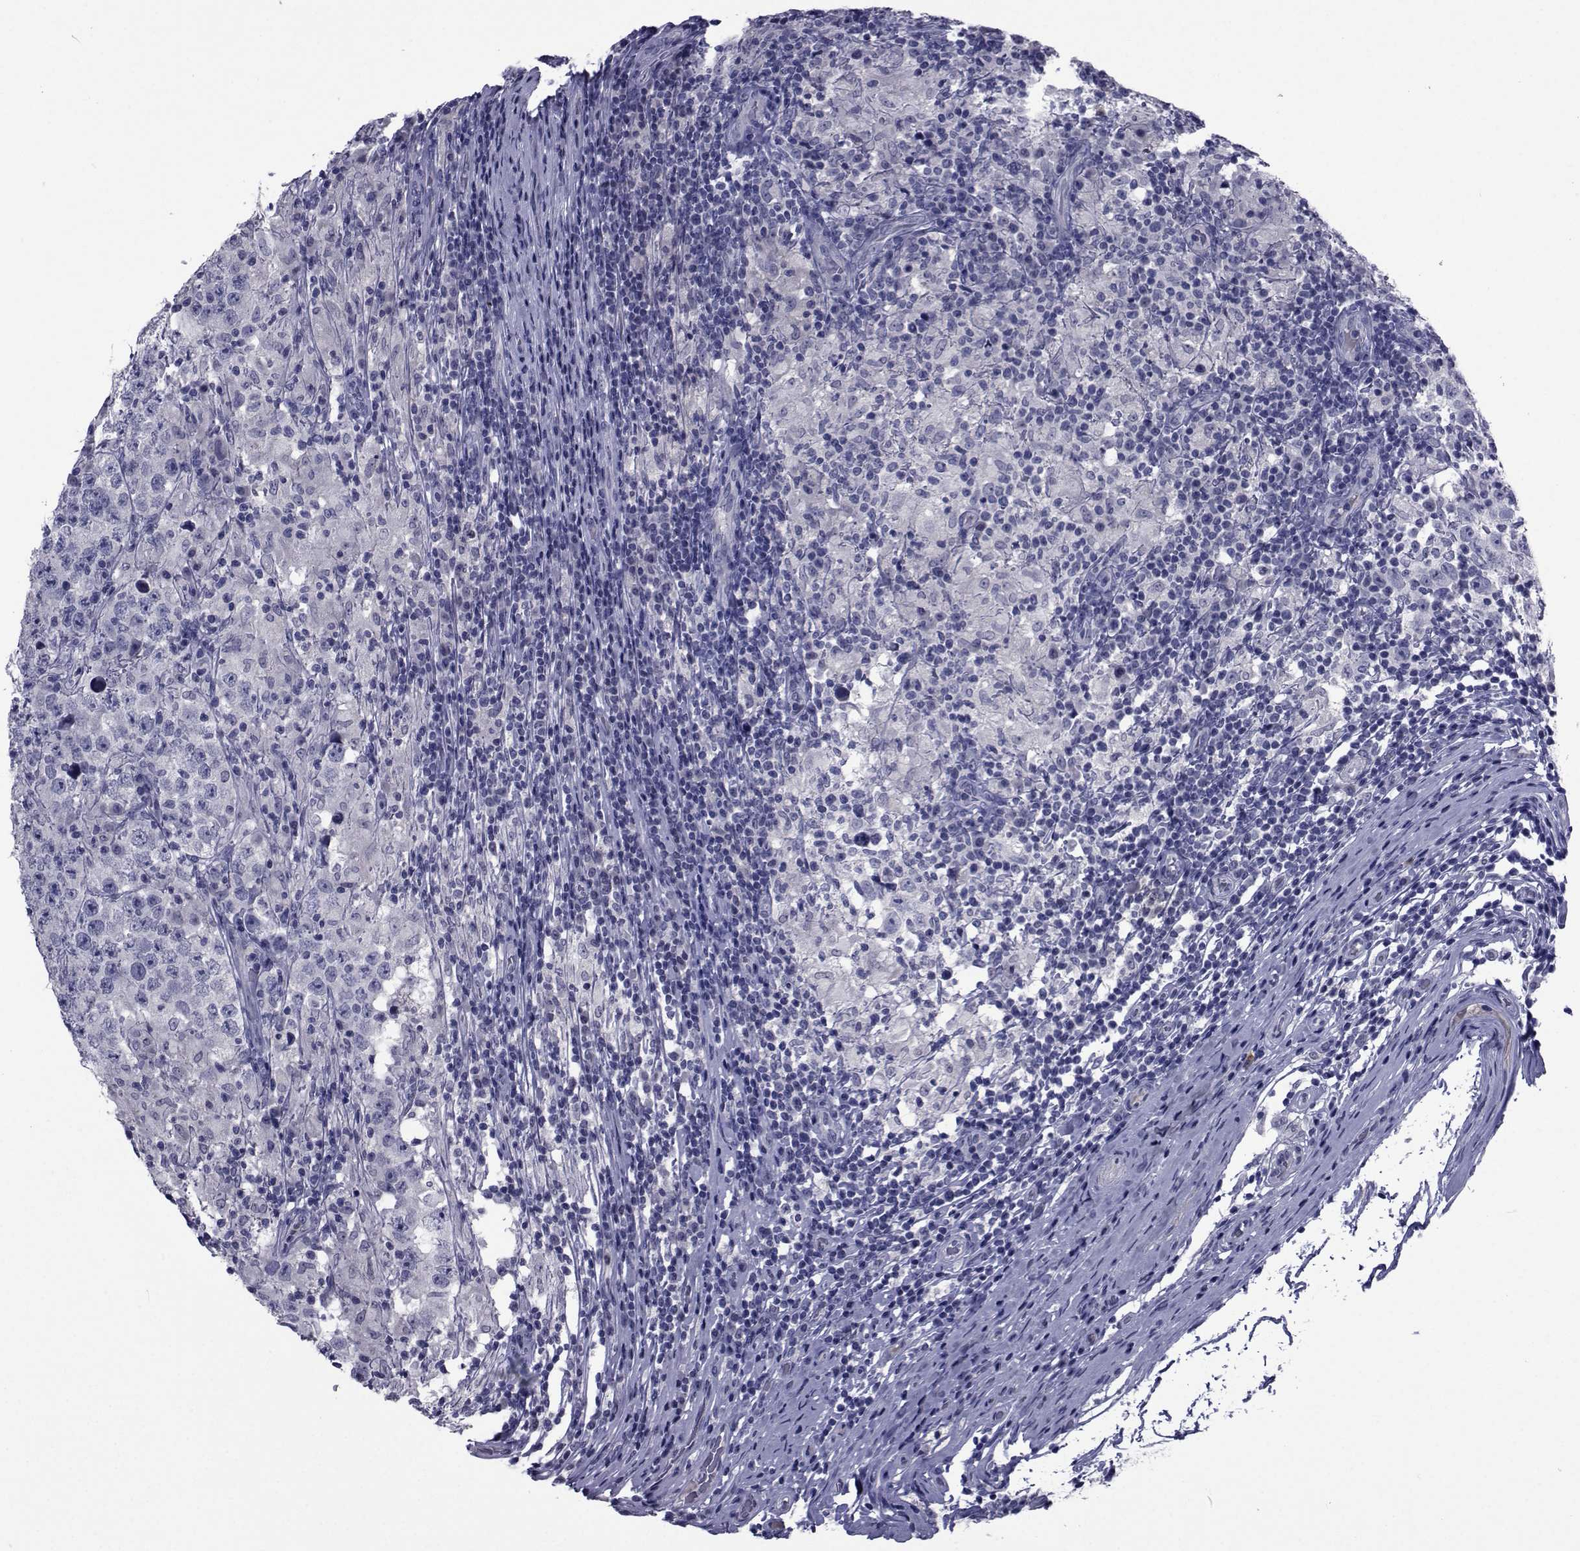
{"staining": {"intensity": "negative", "quantity": "none", "location": "none"}, "tissue": "testis cancer", "cell_type": "Tumor cells", "image_type": "cancer", "snomed": [{"axis": "morphology", "description": "Seminoma, NOS"}, {"axis": "morphology", "description": "Carcinoma, Embryonal, NOS"}, {"axis": "topography", "description": "Testis"}], "caption": "An immunohistochemistry (IHC) image of embryonal carcinoma (testis) is shown. There is no staining in tumor cells of embryonal carcinoma (testis).", "gene": "SEMA5B", "patient": {"sex": "male", "age": 41}}